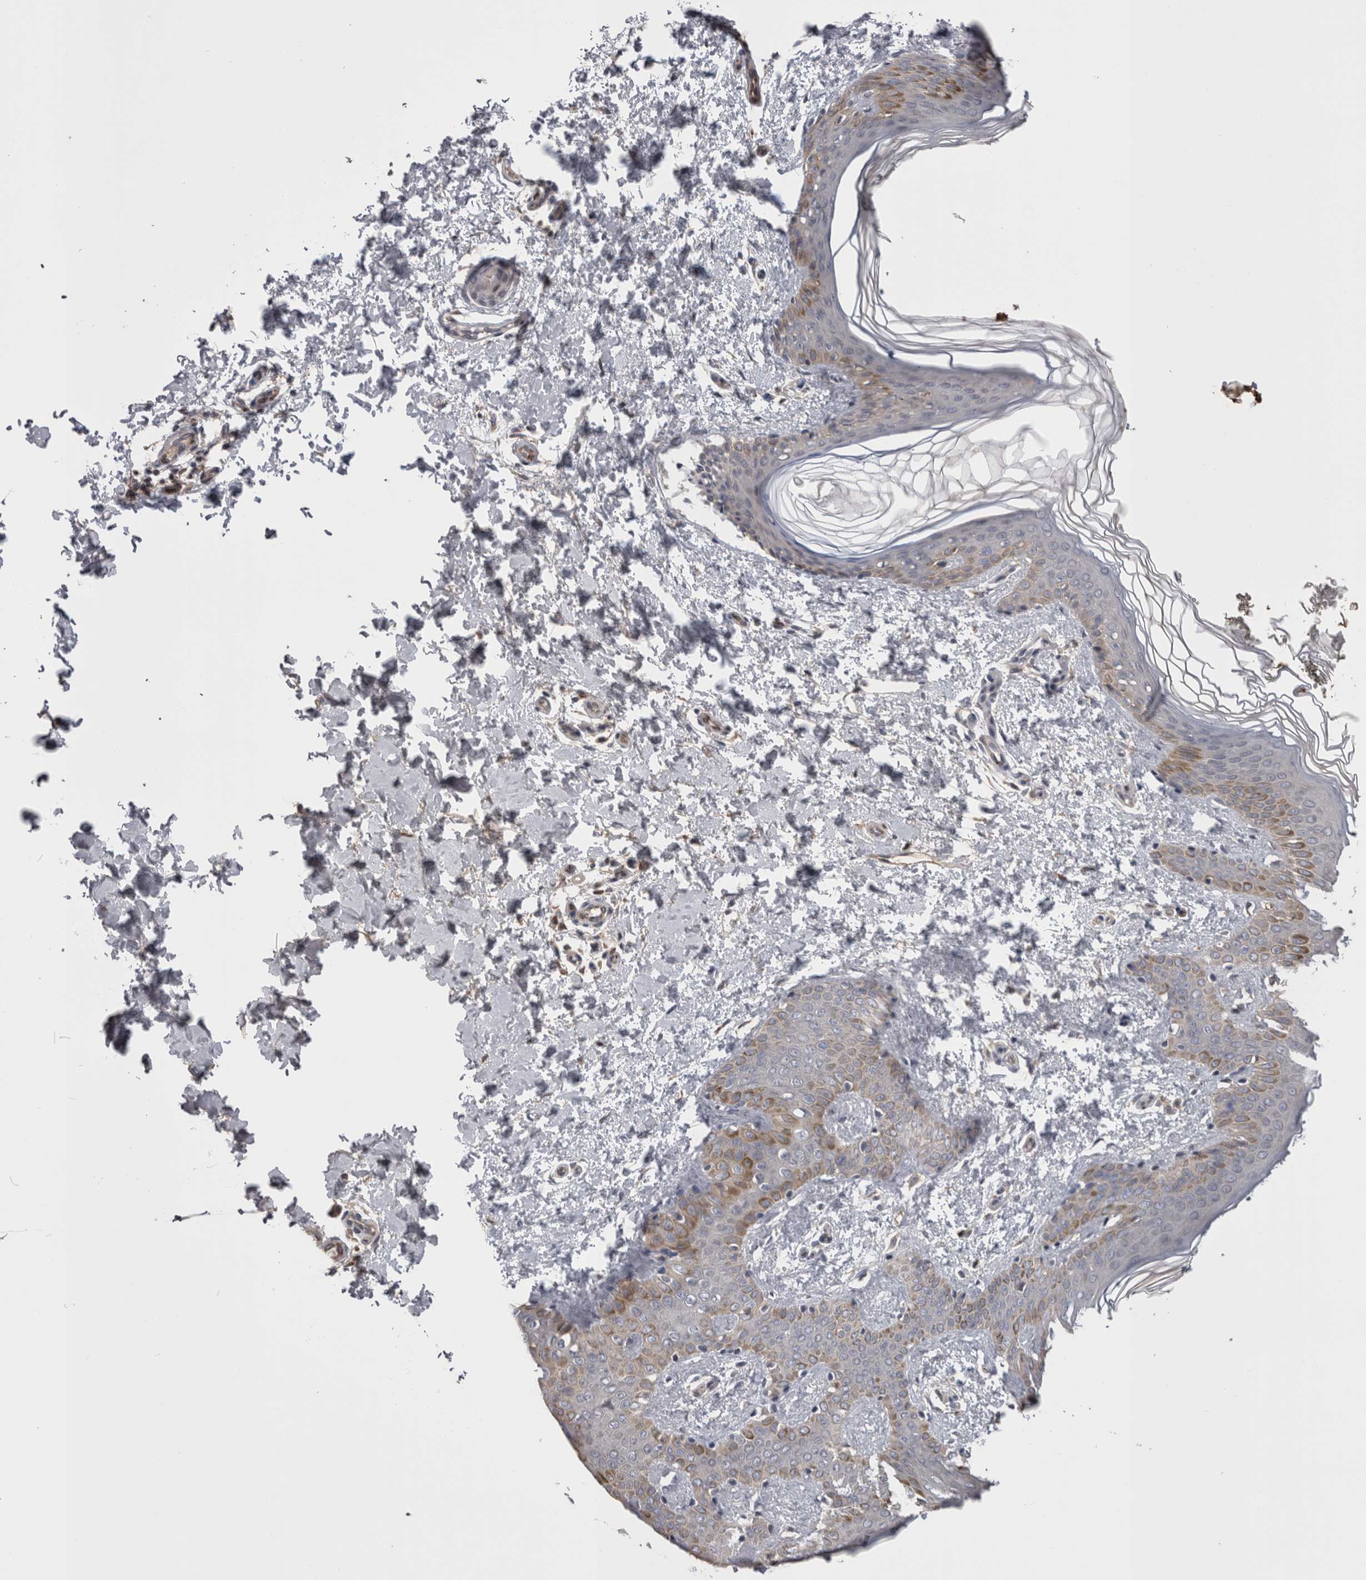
{"staining": {"intensity": "negative", "quantity": "none", "location": "none"}, "tissue": "skin", "cell_type": "Fibroblasts", "image_type": "normal", "snomed": [{"axis": "morphology", "description": "Normal tissue, NOS"}, {"axis": "morphology", "description": "Neoplasm, benign, NOS"}, {"axis": "topography", "description": "Skin"}, {"axis": "topography", "description": "Soft tissue"}], "caption": "This is an immunohistochemistry (IHC) histopathology image of normal human skin. There is no positivity in fibroblasts.", "gene": "STC1", "patient": {"sex": "male", "age": 26}}